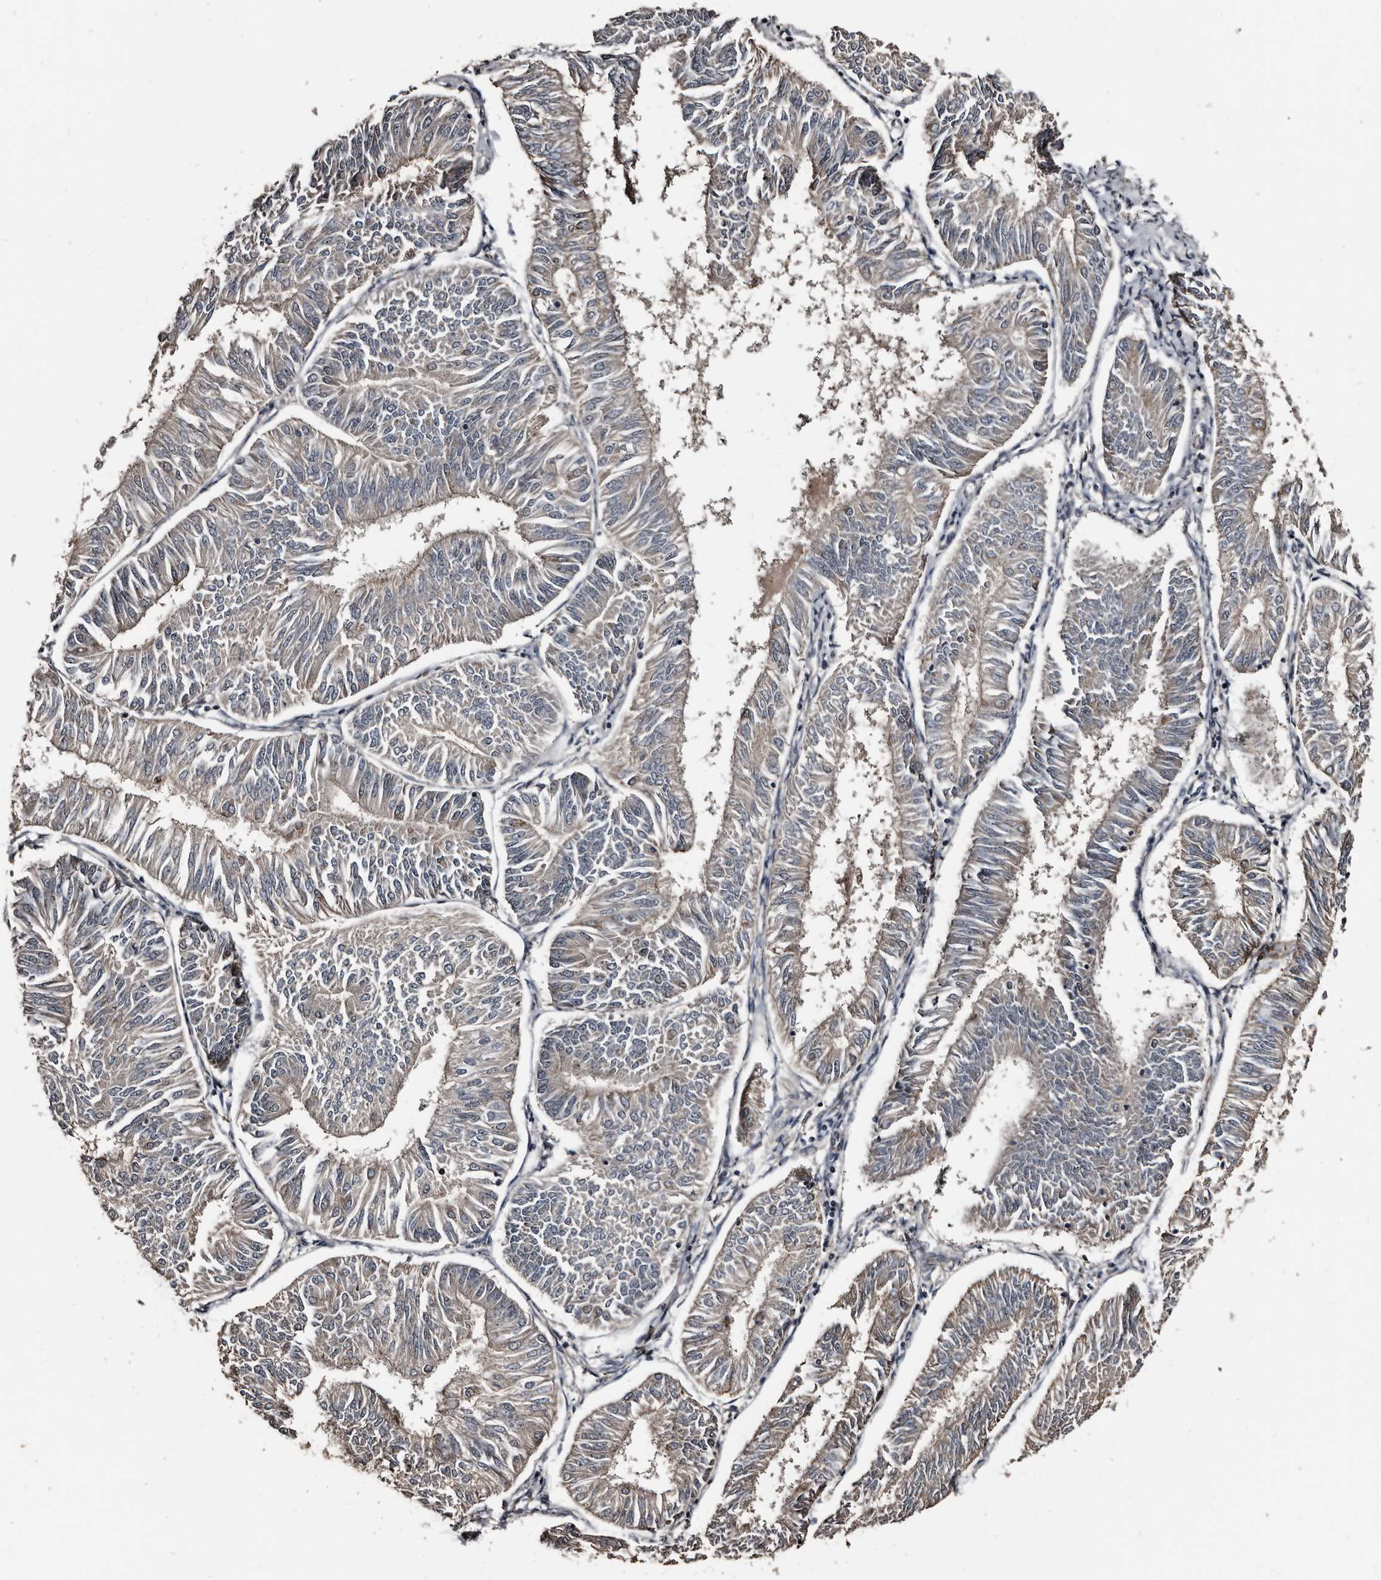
{"staining": {"intensity": "weak", "quantity": "<25%", "location": "cytoplasmic/membranous"}, "tissue": "endometrial cancer", "cell_type": "Tumor cells", "image_type": "cancer", "snomed": [{"axis": "morphology", "description": "Adenocarcinoma, NOS"}, {"axis": "topography", "description": "Endometrium"}], "caption": "Protein analysis of endometrial adenocarcinoma exhibits no significant expression in tumor cells.", "gene": "DHPS", "patient": {"sex": "female", "age": 58}}